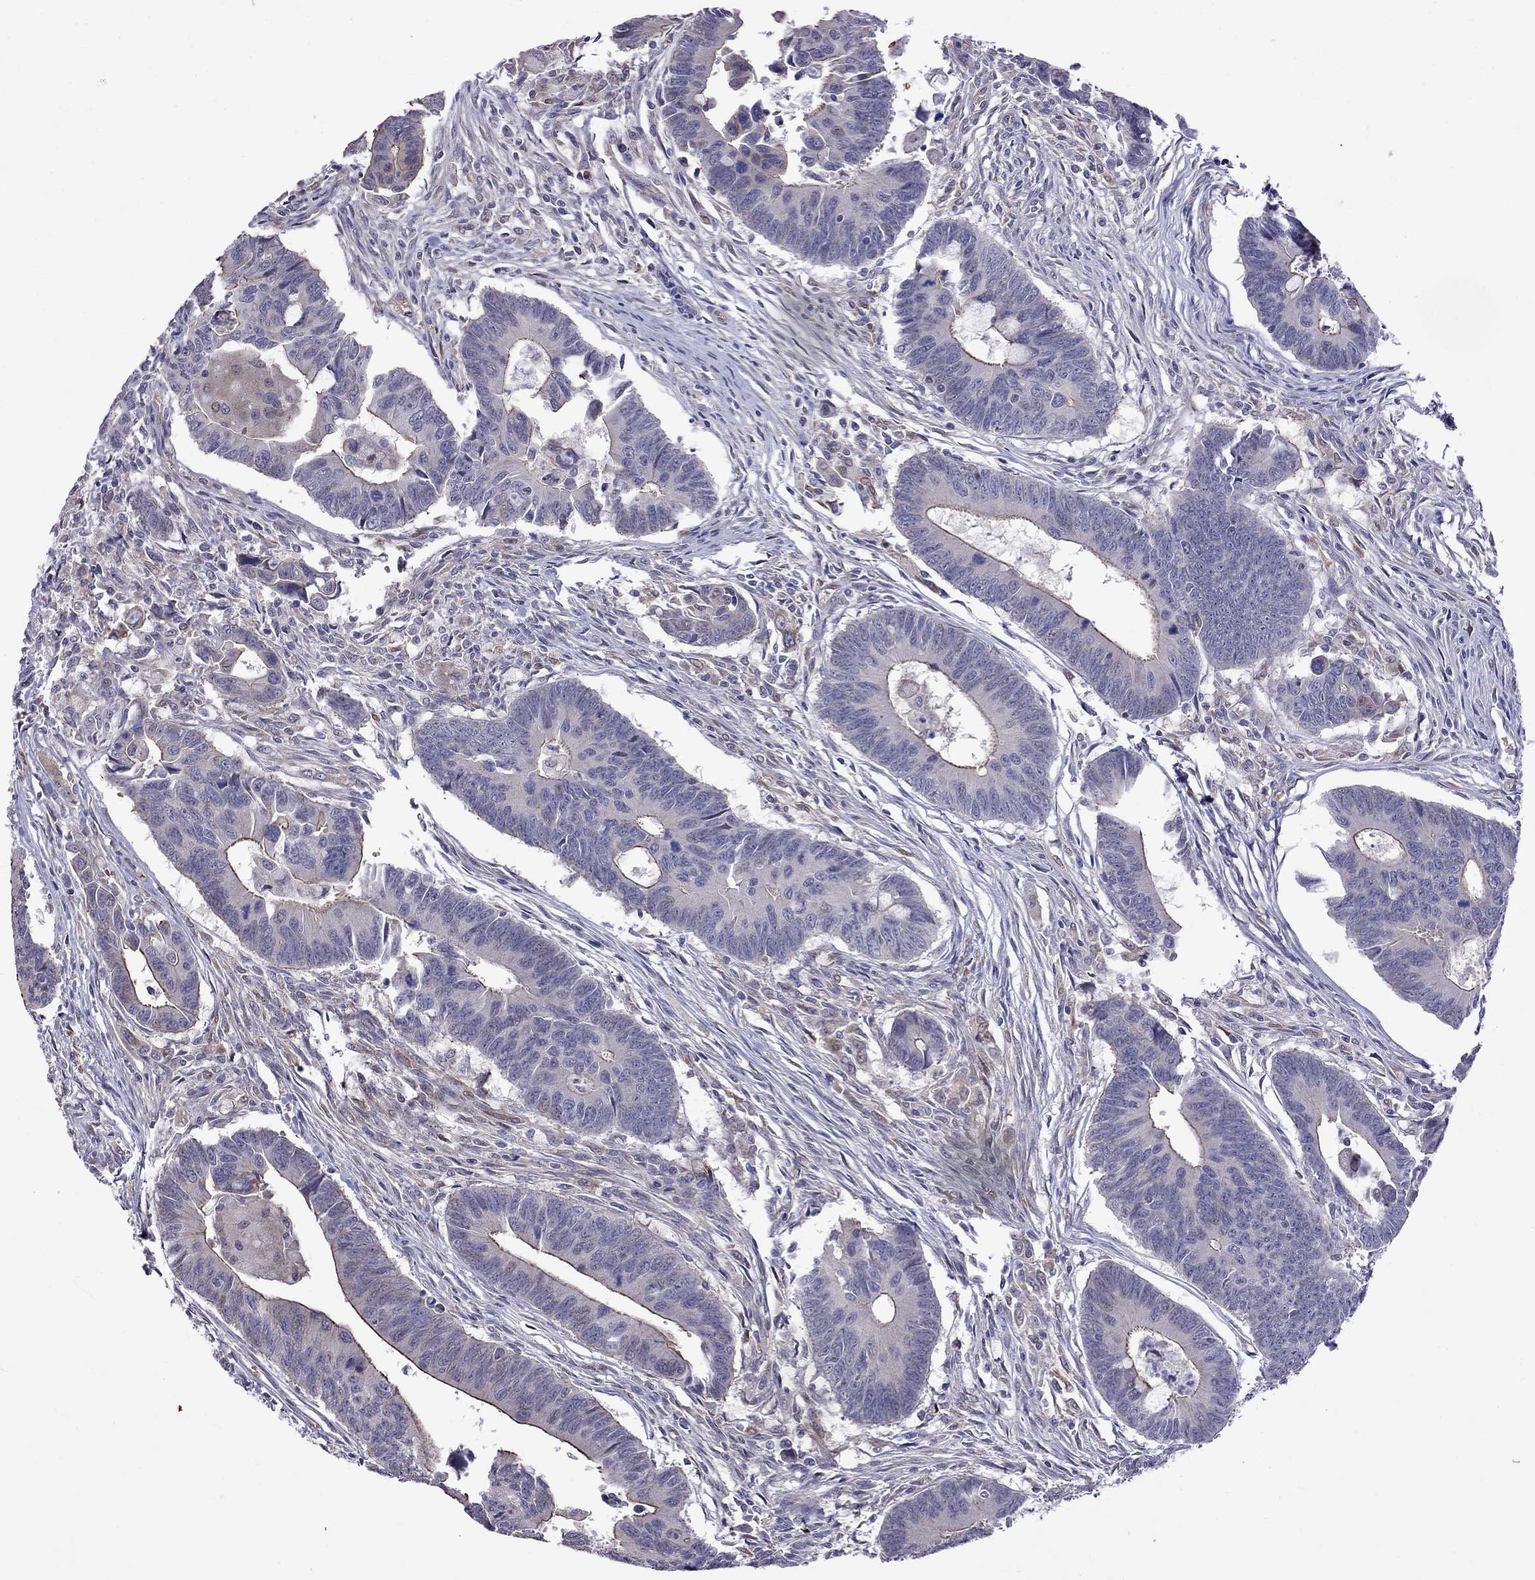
{"staining": {"intensity": "moderate", "quantity": "25%-75%", "location": "cytoplasmic/membranous"}, "tissue": "colorectal cancer", "cell_type": "Tumor cells", "image_type": "cancer", "snomed": [{"axis": "morphology", "description": "Adenocarcinoma, NOS"}, {"axis": "topography", "description": "Rectum"}], "caption": "Adenocarcinoma (colorectal) was stained to show a protein in brown. There is medium levels of moderate cytoplasmic/membranous staining in about 25%-75% of tumor cells. The staining was performed using DAB to visualize the protein expression in brown, while the nuclei were stained in blue with hematoxylin (Magnification: 20x).", "gene": "ADAM28", "patient": {"sex": "male", "age": 67}}